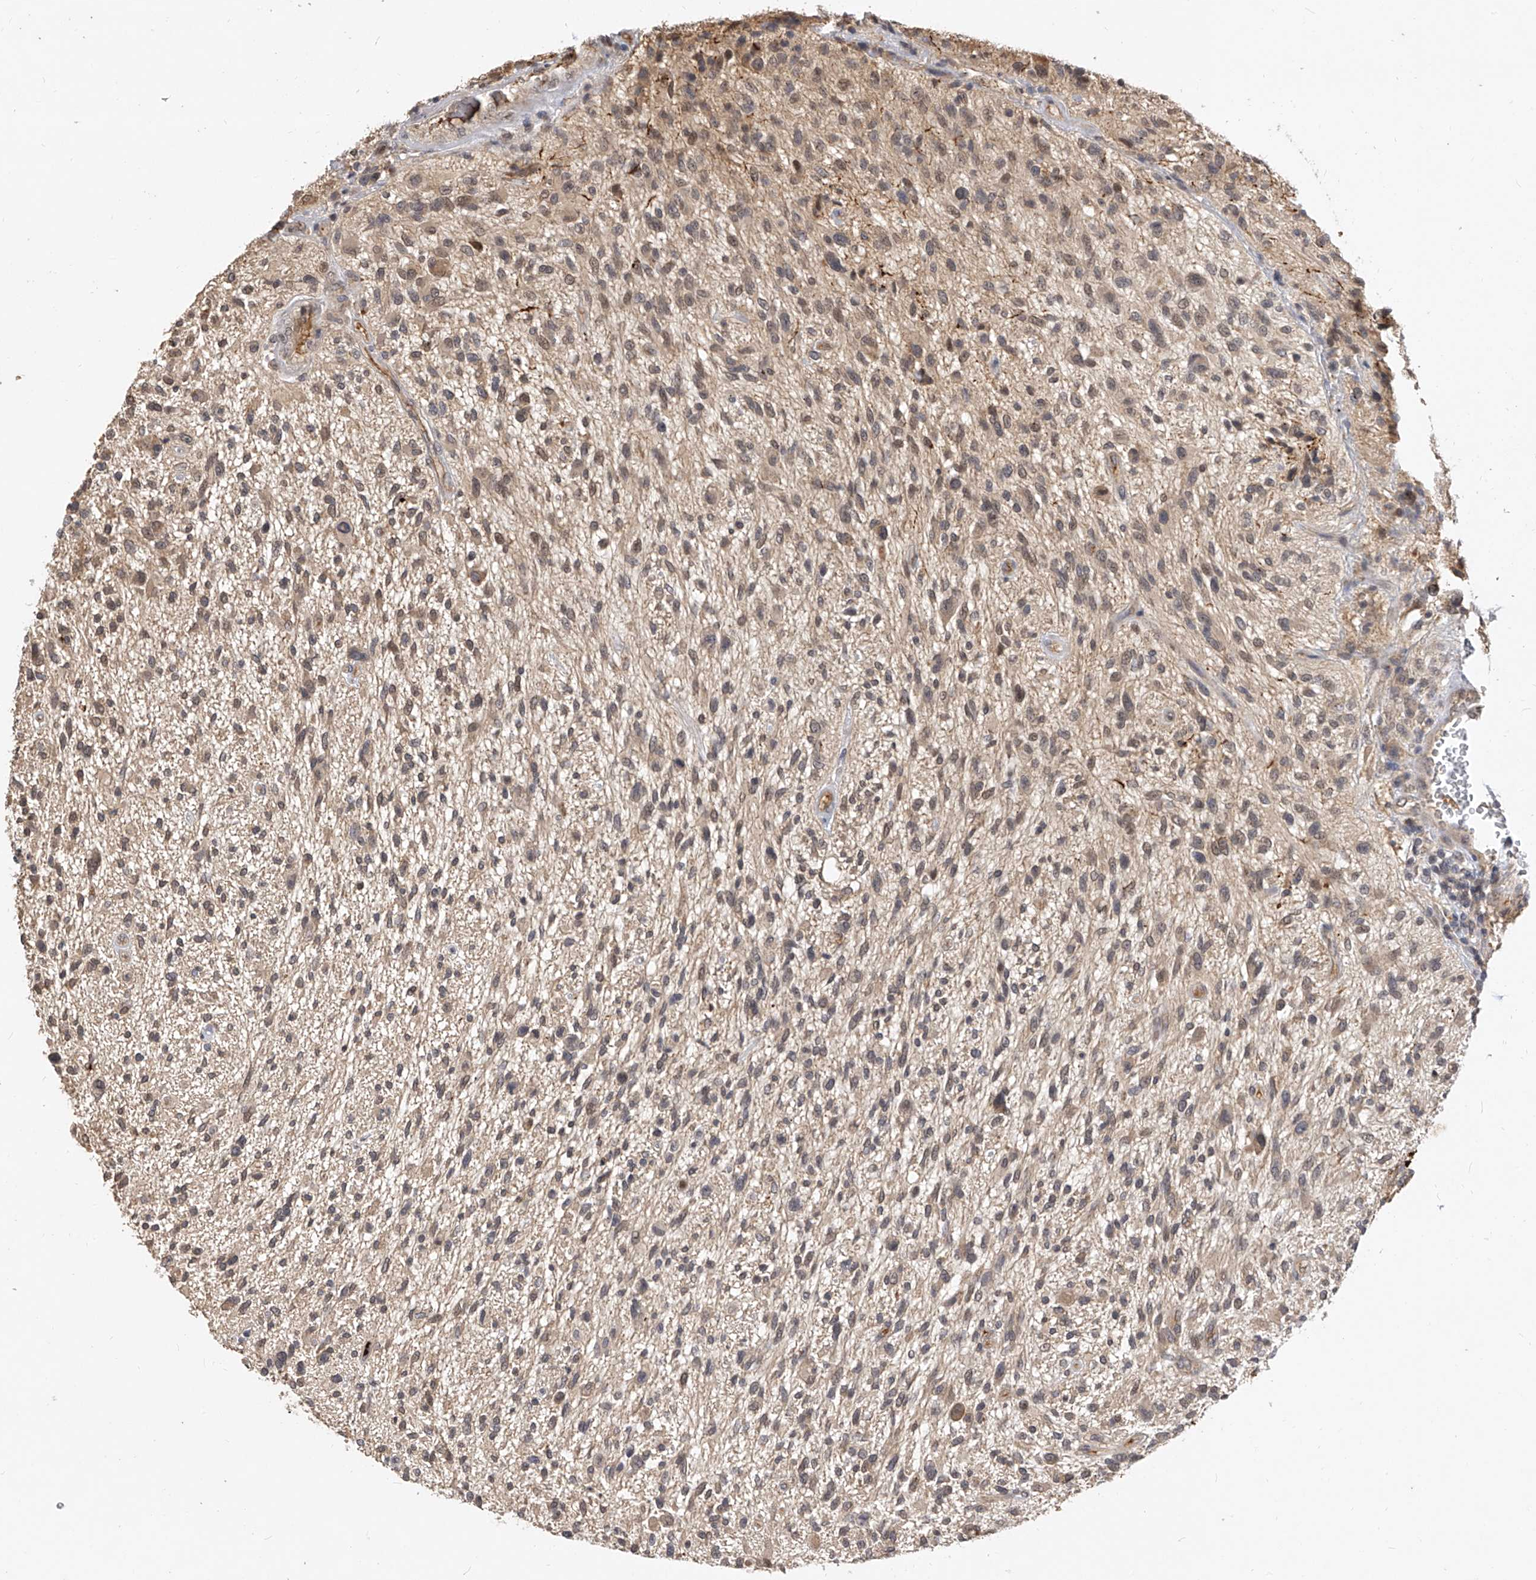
{"staining": {"intensity": "weak", "quantity": ">75%", "location": "cytoplasmic/membranous,nuclear"}, "tissue": "glioma", "cell_type": "Tumor cells", "image_type": "cancer", "snomed": [{"axis": "morphology", "description": "Glioma, malignant, High grade"}, {"axis": "topography", "description": "Brain"}], "caption": "DAB (3,3'-diaminobenzidine) immunohistochemical staining of malignant high-grade glioma displays weak cytoplasmic/membranous and nuclear protein positivity in about >75% of tumor cells.", "gene": "CFAP410", "patient": {"sex": "male", "age": 47}}